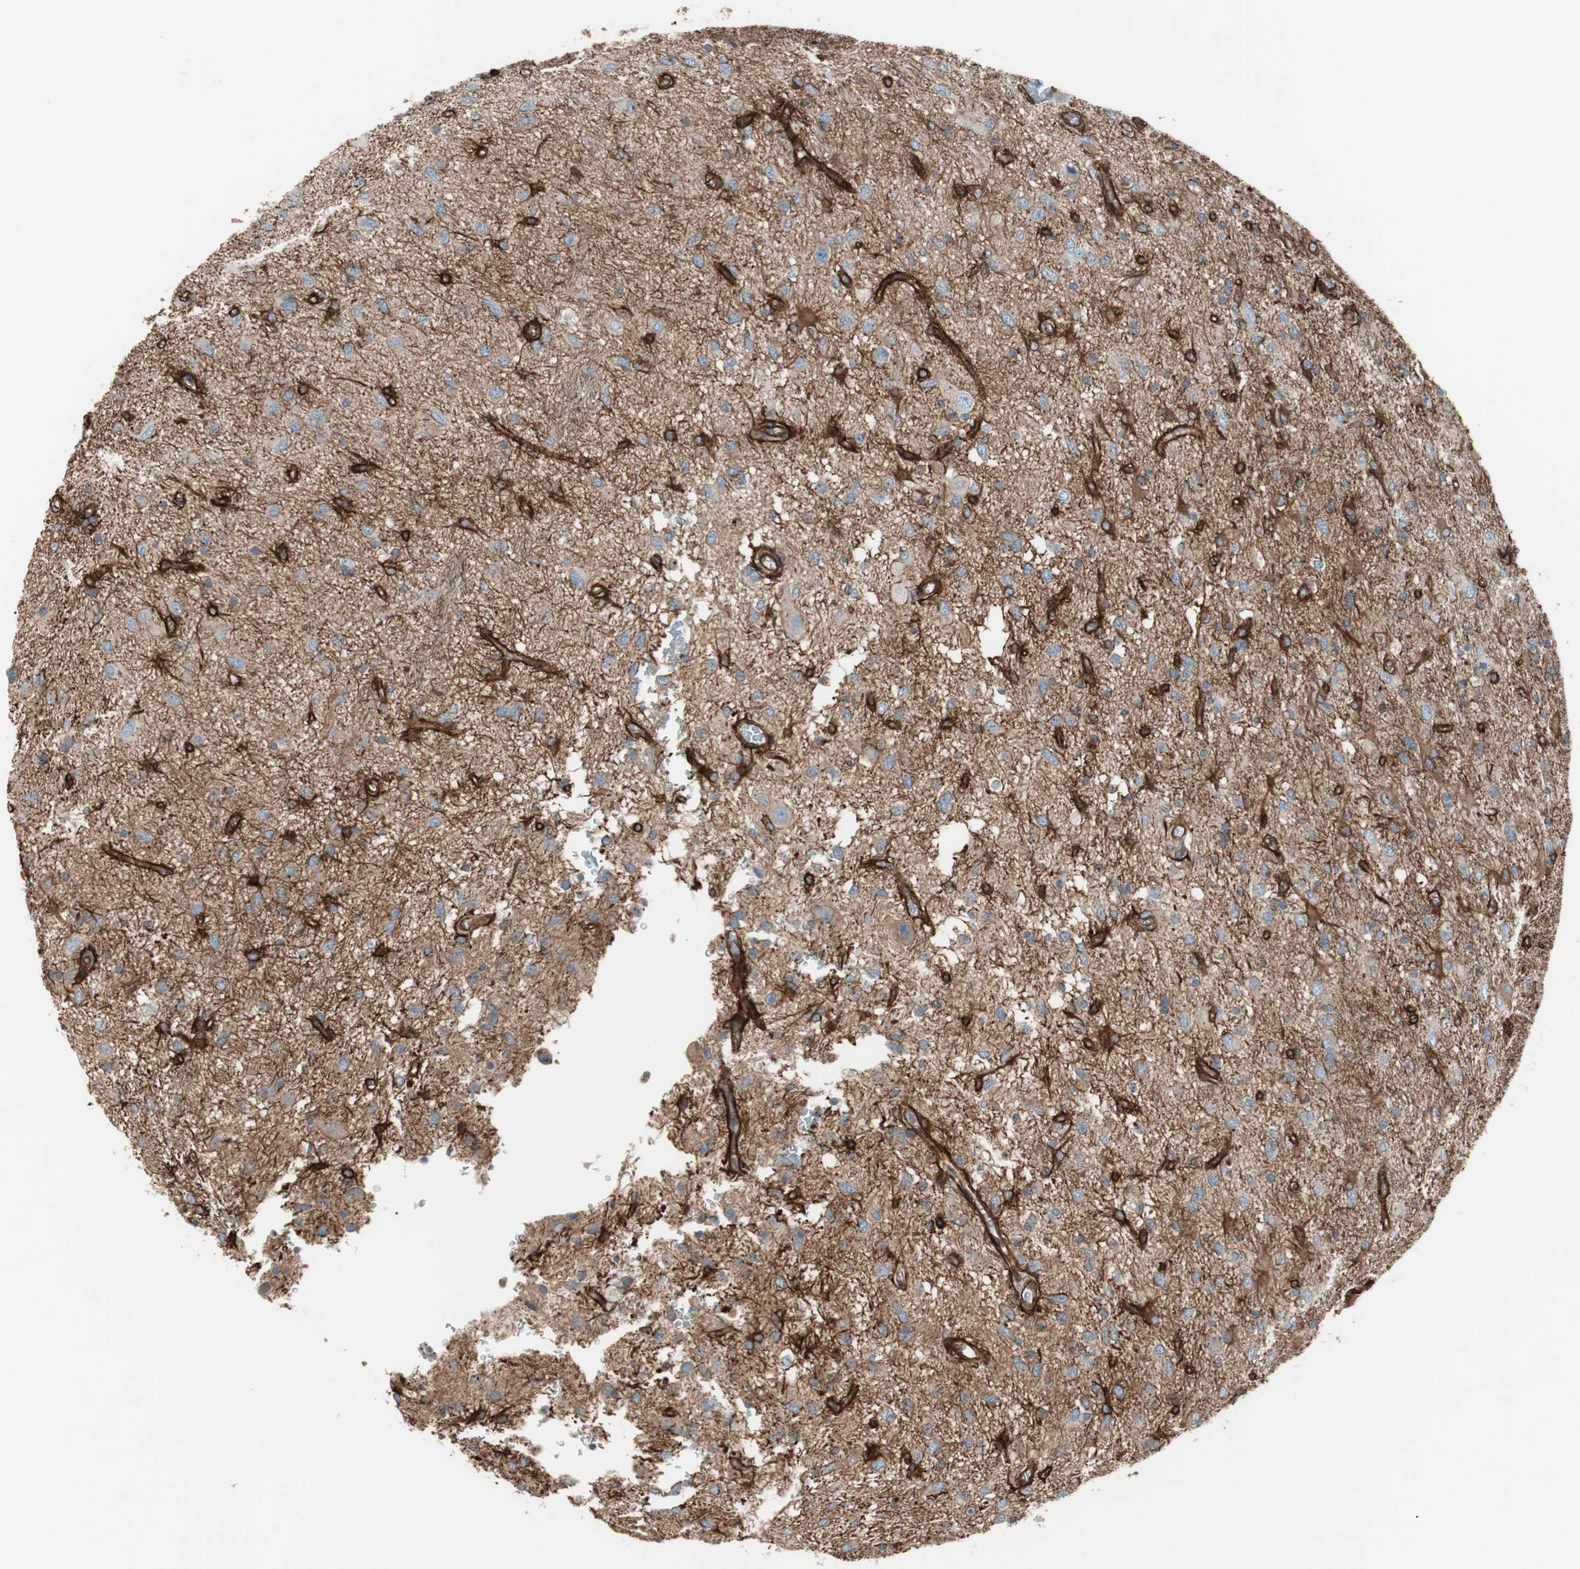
{"staining": {"intensity": "moderate", "quantity": ">75%", "location": "cytoplasmic/membranous"}, "tissue": "glioma", "cell_type": "Tumor cells", "image_type": "cancer", "snomed": [{"axis": "morphology", "description": "Glioma, malignant, Low grade"}, {"axis": "topography", "description": "Brain"}], "caption": "Human glioma stained for a protein (brown) exhibits moderate cytoplasmic/membranous positive positivity in about >75% of tumor cells.", "gene": "TCTA", "patient": {"sex": "male", "age": 77}}